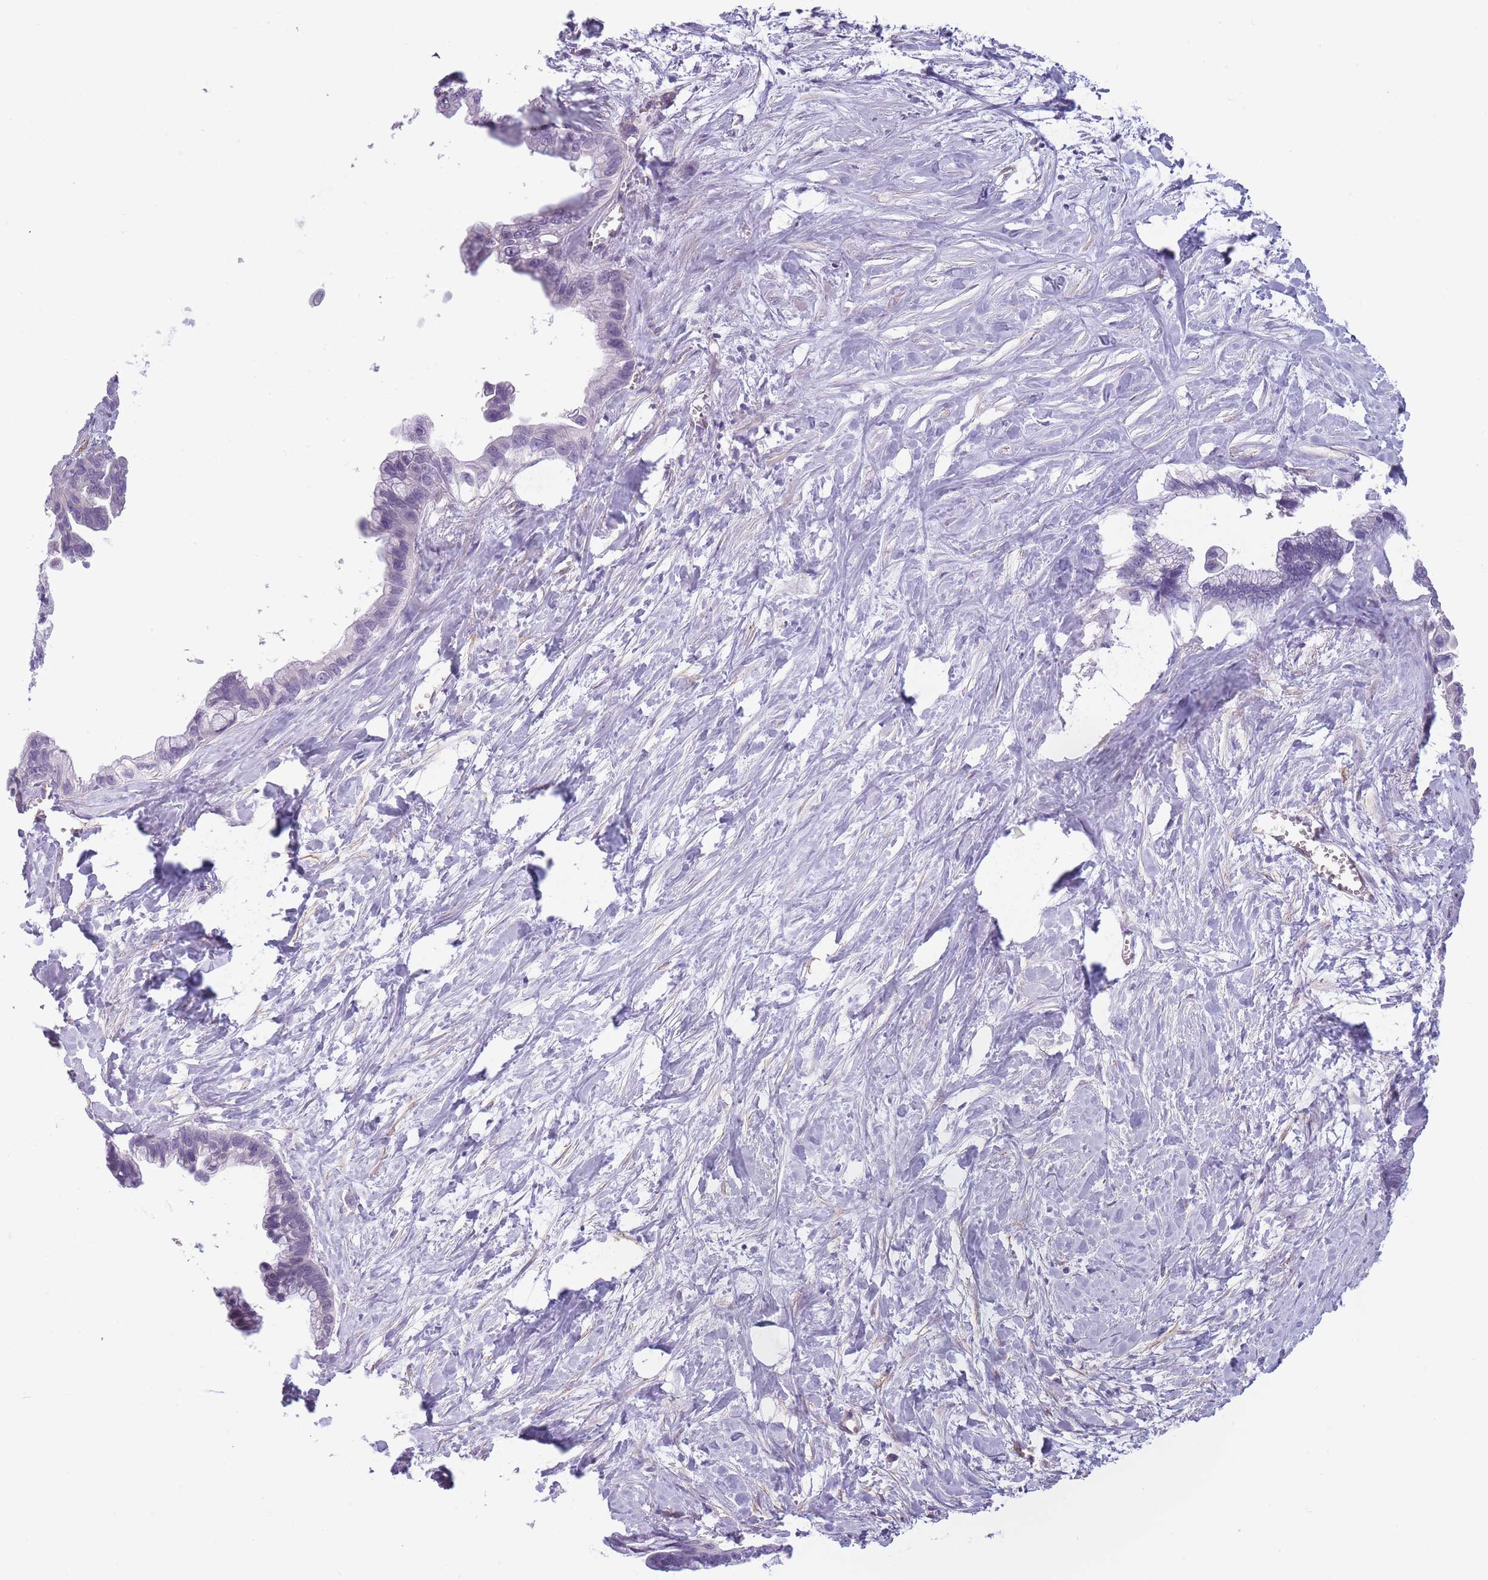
{"staining": {"intensity": "negative", "quantity": "none", "location": "none"}, "tissue": "pancreatic cancer", "cell_type": "Tumor cells", "image_type": "cancer", "snomed": [{"axis": "morphology", "description": "Adenocarcinoma, NOS"}, {"axis": "topography", "description": "Pancreas"}], "caption": "Tumor cells show no significant positivity in pancreatic cancer.", "gene": "OR6B3", "patient": {"sex": "male", "age": 61}}